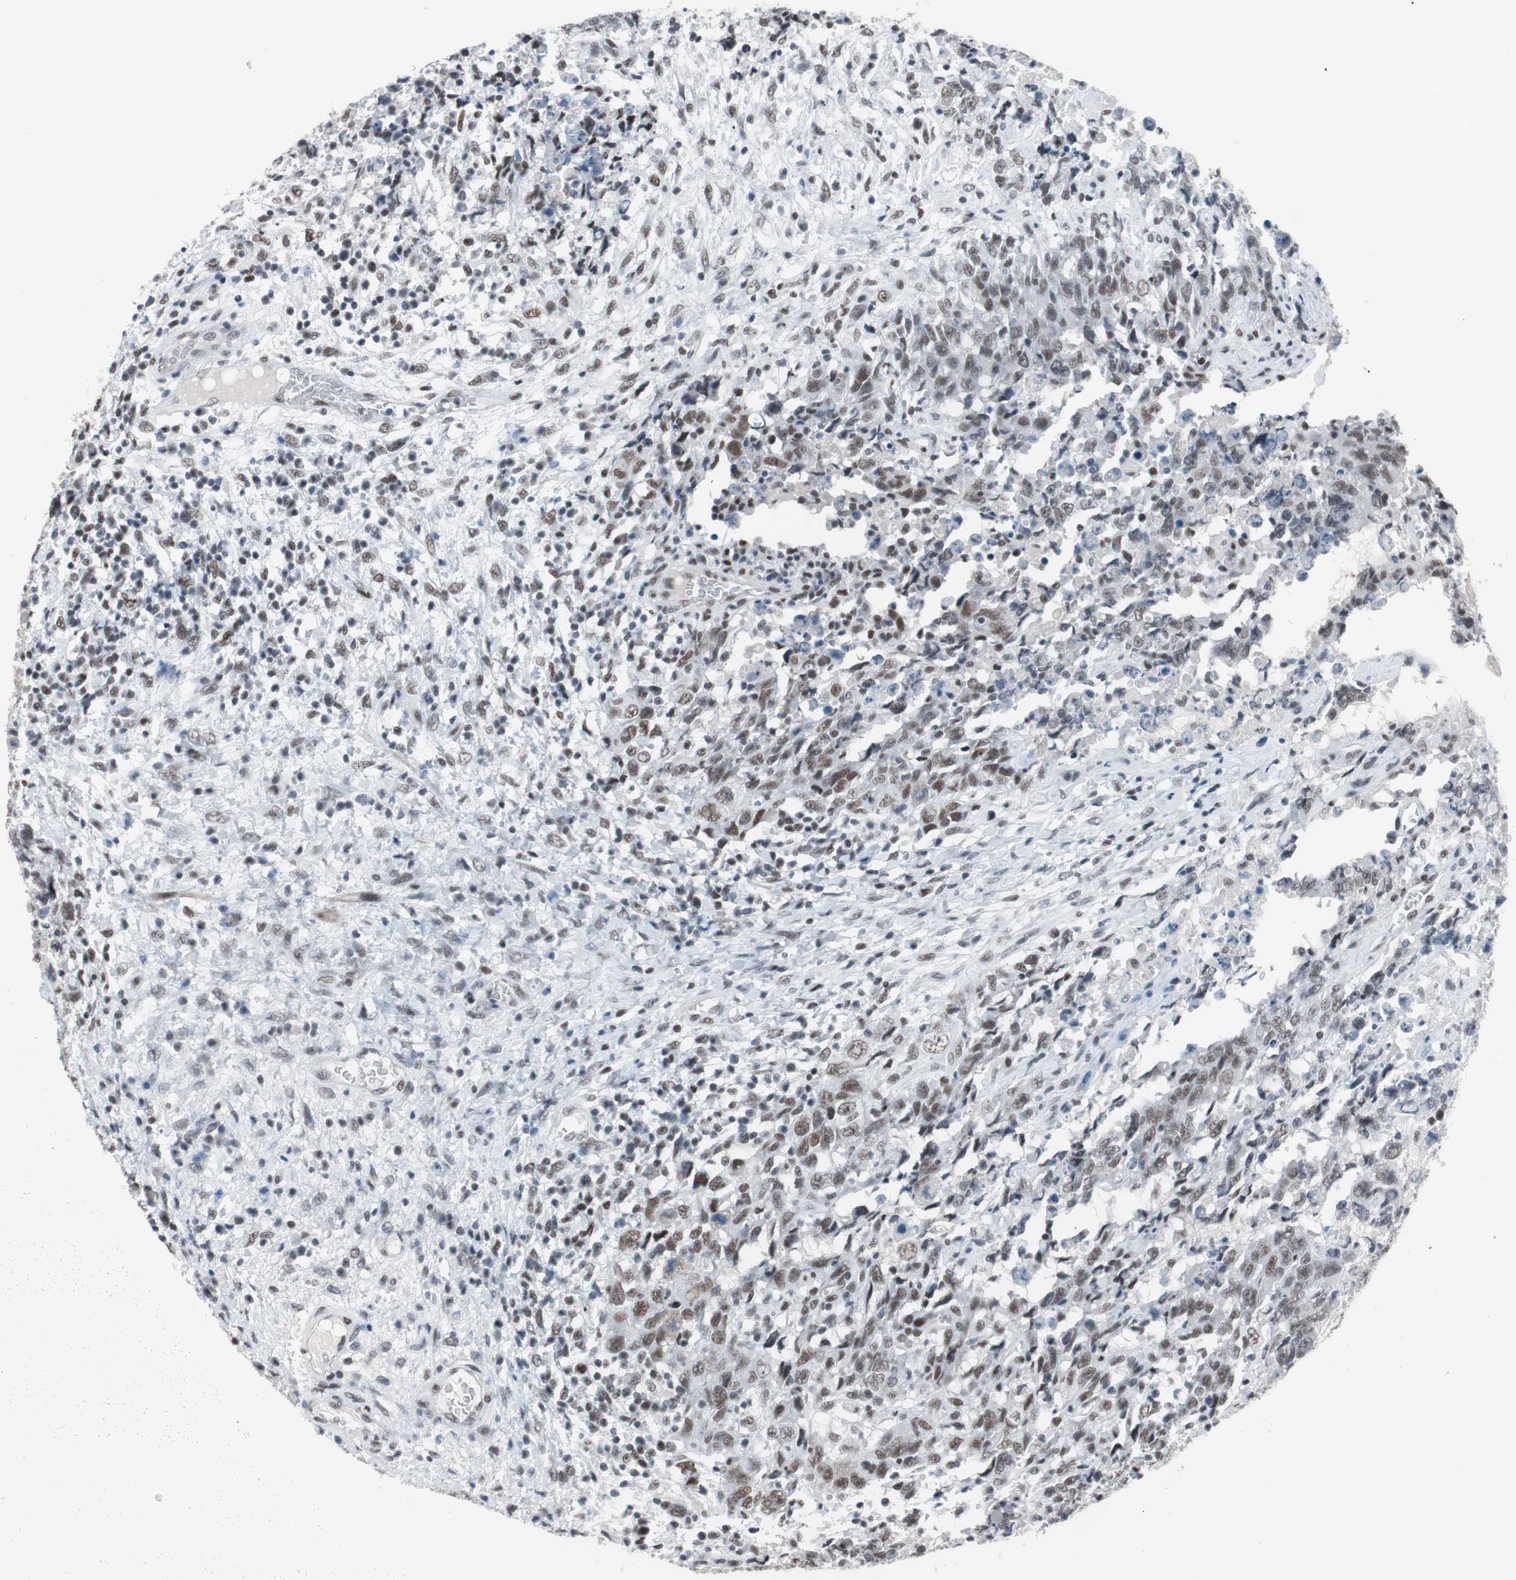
{"staining": {"intensity": "weak", "quantity": "25%-75%", "location": "nuclear"}, "tissue": "testis cancer", "cell_type": "Tumor cells", "image_type": "cancer", "snomed": [{"axis": "morphology", "description": "Carcinoma, Embryonal, NOS"}, {"axis": "topography", "description": "Testis"}], "caption": "The immunohistochemical stain shows weak nuclear staining in tumor cells of testis cancer tissue.", "gene": "ARID1A", "patient": {"sex": "male", "age": 26}}